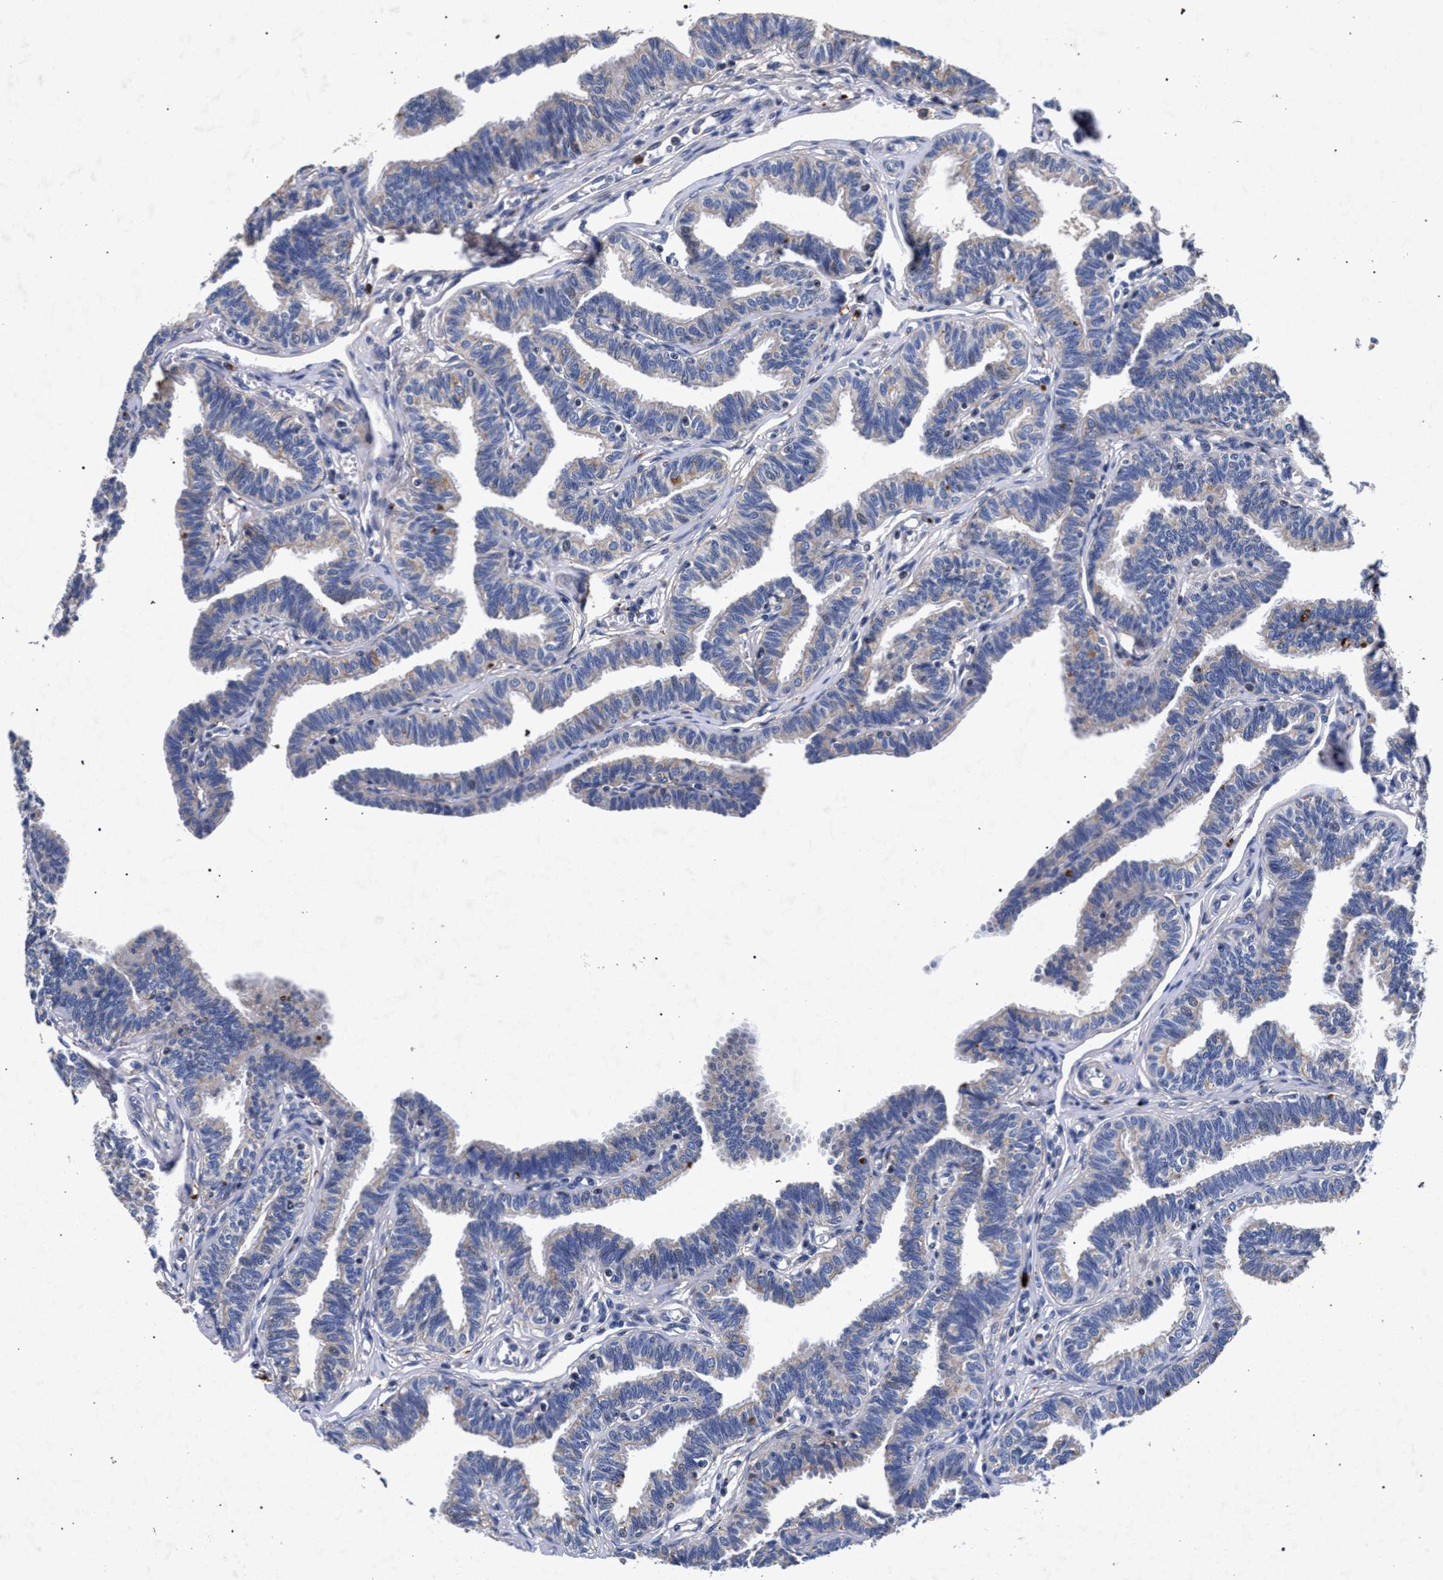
{"staining": {"intensity": "negative", "quantity": "none", "location": "none"}, "tissue": "fallopian tube", "cell_type": "Glandular cells", "image_type": "normal", "snomed": [{"axis": "morphology", "description": "Normal tissue, NOS"}, {"axis": "topography", "description": "Fallopian tube"}, {"axis": "topography", "description": "Ovary"}], "caption": "High power microscopy image of an IHC image of benign fallopian tube, revealing no significant positivity in glandular cells. The staining was performed using DAB (3,3'-diaminobenzidine) to visualize the protein expression in brown, while the nuclei were stained in blue with hematoxylin (Magnification: 20x).", "gene": "HSD17B14", "patient": {"sex": "female", "age": 23}}